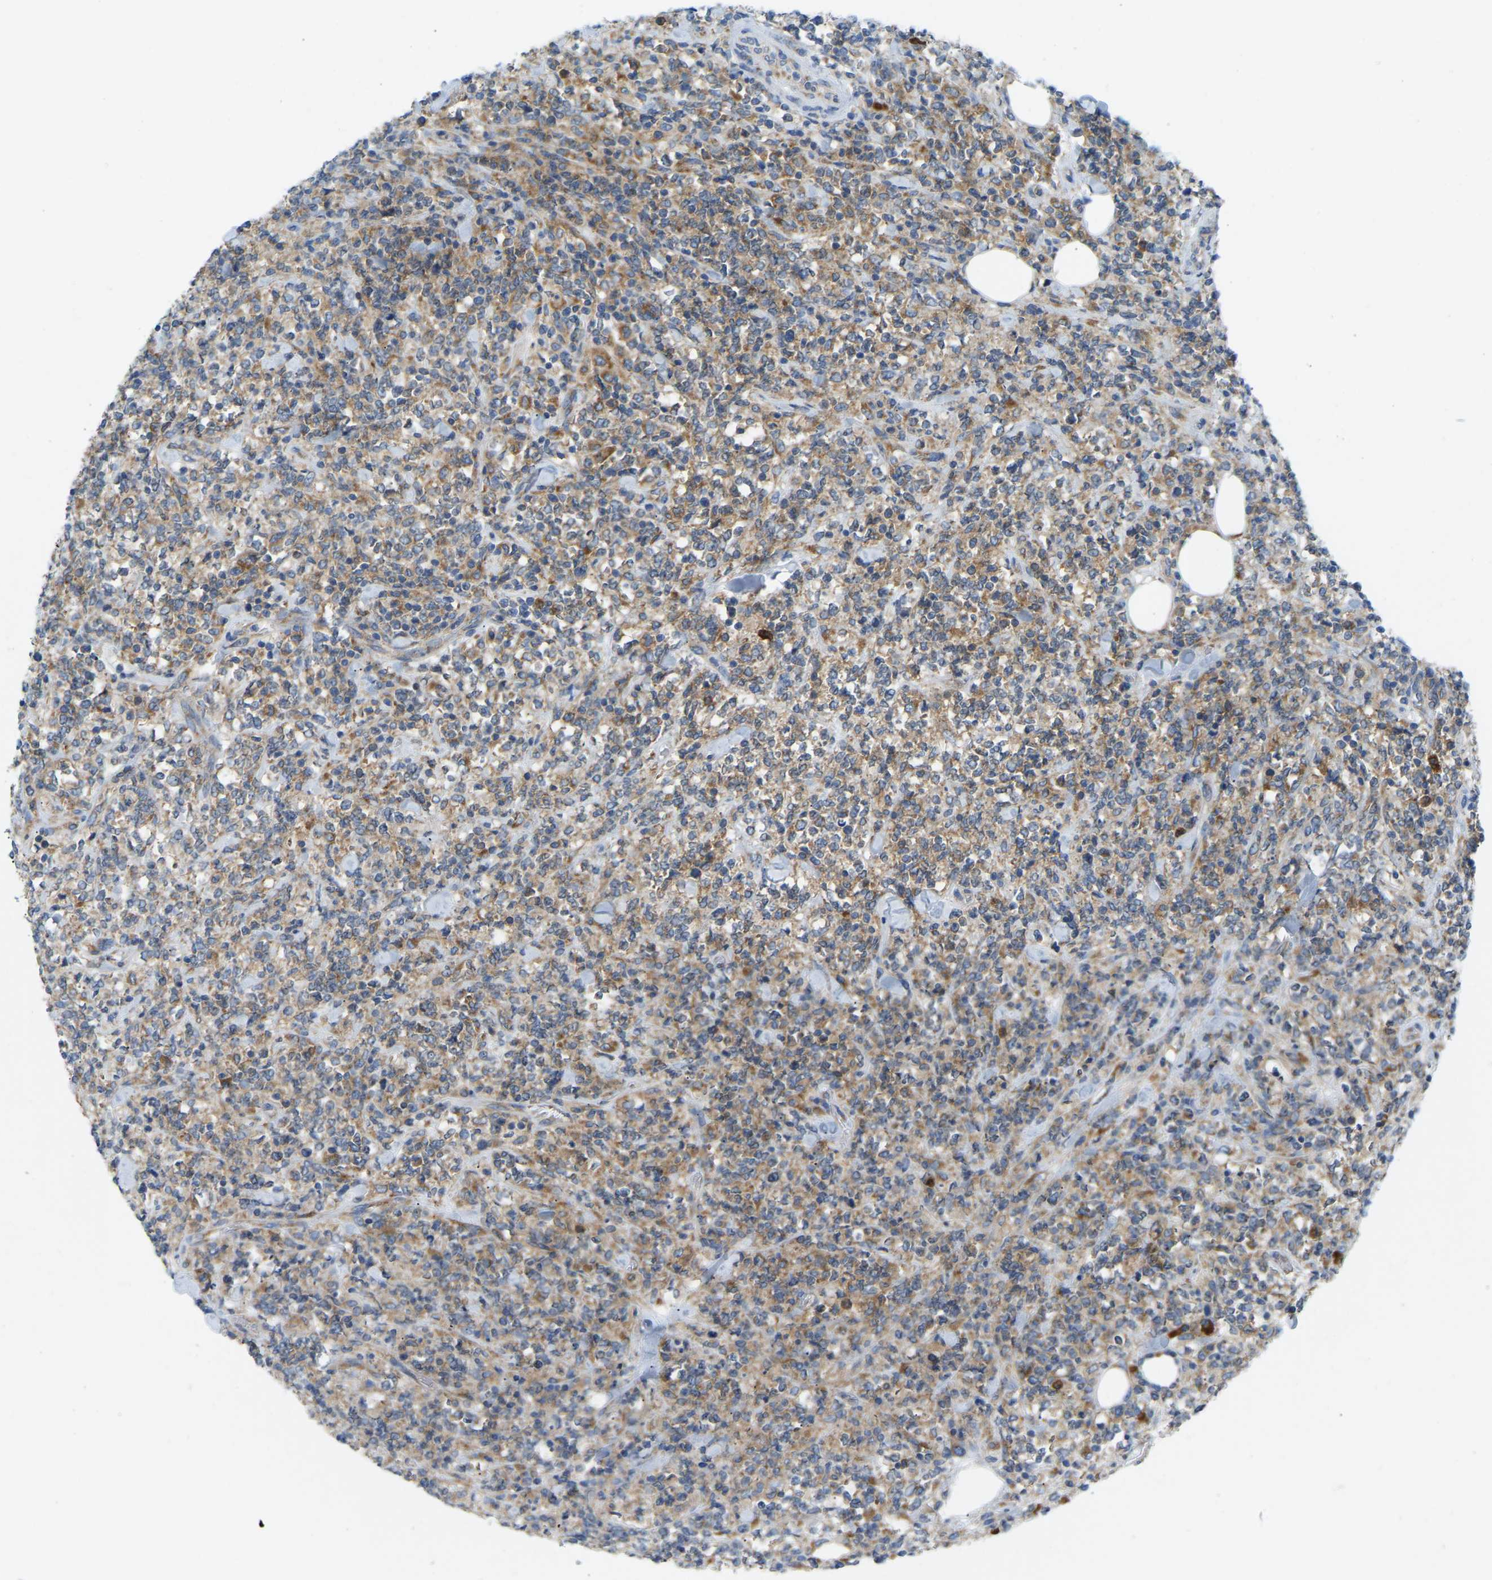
{"staining": {"intensity": "moderate", "quantity": ">75%", "location": "cytoplasmic/membranous"}, "tissue": "lymphoma", "cell_type": "Tumor cells", "image_type": "cancer", "snomed": [{"axis": "morphology", "description": "Malignant lymphoma, non-Hodgkin's type, High grade"}, {"axis": "topography", "description": "Soft tissue"}], "caption": "Brown immunohistochemical staining in human malignant lymphoma, non-Hodgkin's type (high-grade) exhibits moderate cytoplasmic/membranous staining in about >75% of tumor cells.", "gene": "SND1", "patient": {"sex": "male", "age": 18}}